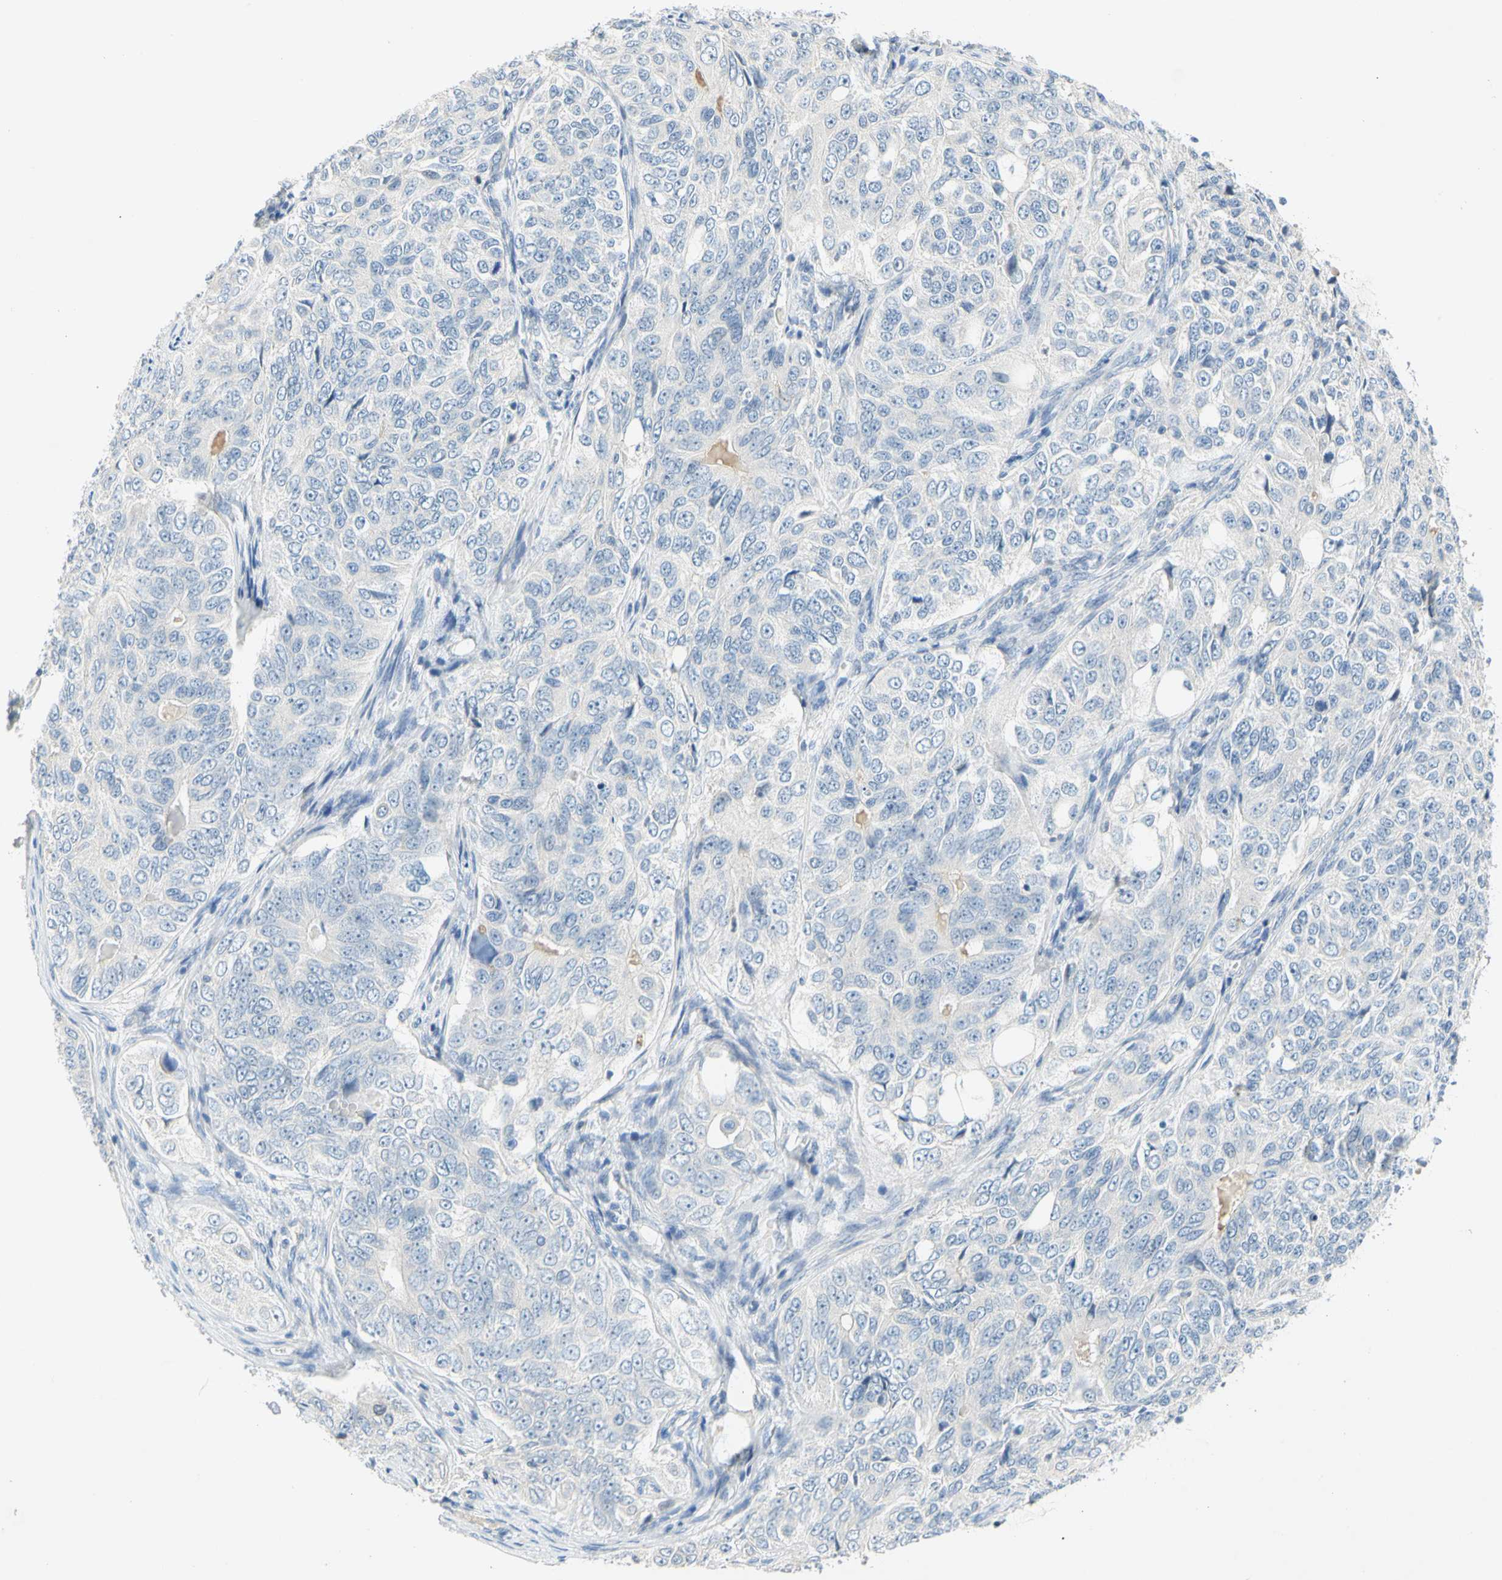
{"staining": {"intensity": "negative", "quantity": "none", "location": "none"}, "tissue": "ovarian cancer", "cell_type": "Tumor cells", "image_type": "cancer", "snomed": [{"axis": "morphology", "description": "Carcinoma, endometroid"}, {"axis": "topography", "description": "Ovary"}], "caption": "Ovarian cancer (endometroid carcinoma) stained for a protein using IHC exhibits no staining tumor cells.", "gene": "CCM2L", "patient": {"sex": "female", "age": 51}}